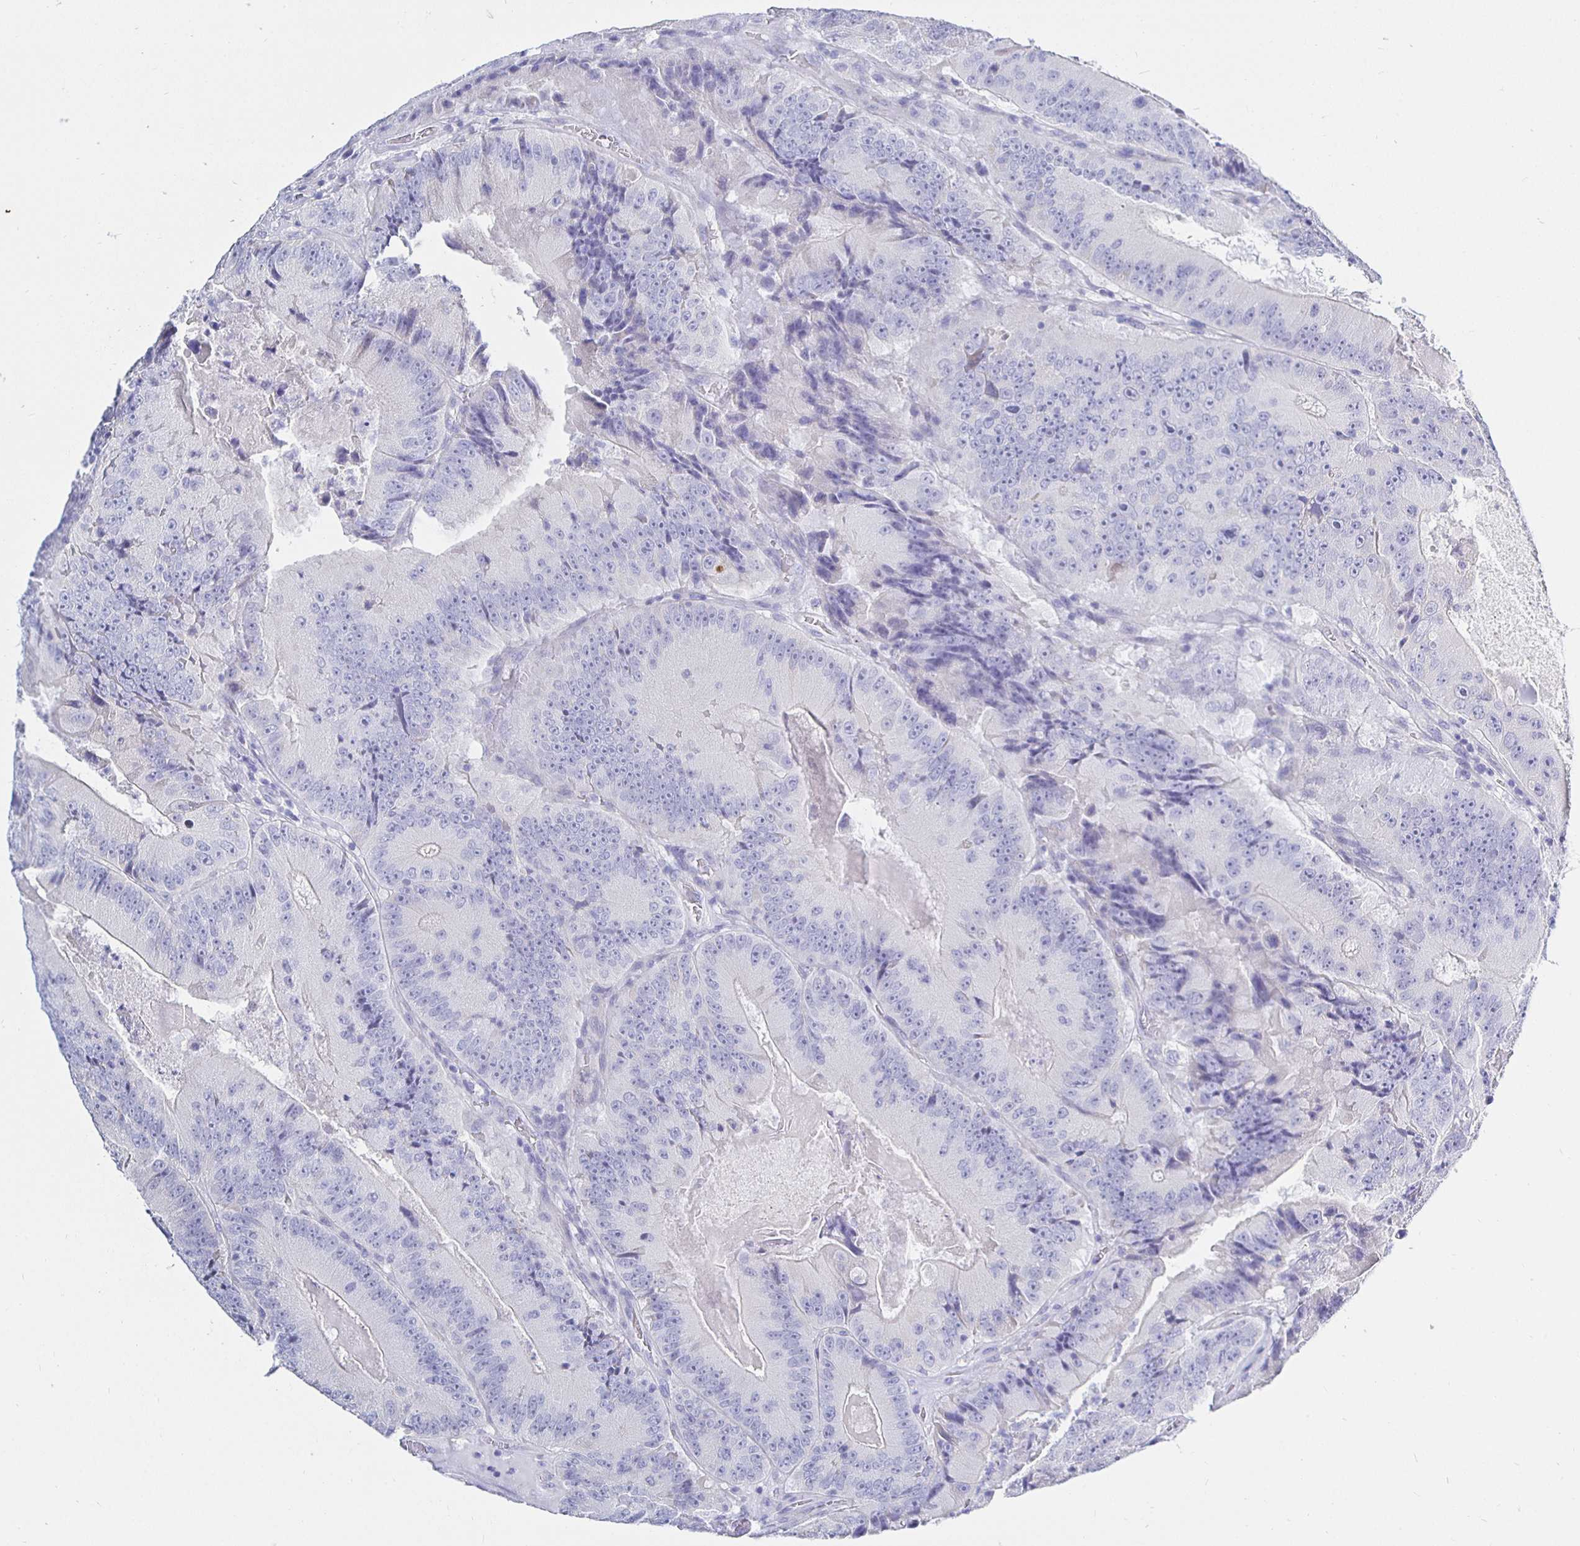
{"staining": {"intensity": "negative", "quantity": "none", "location": "none"}, "tissue": "colorectal cancer", "cell_type": "Tumor cells", "image_type": "cancer", "snomed": [{"axis": "morphology", "description": "Adenocarcinoma, NOS"}, {"axis": "topography", "description": "Colon"}], "caption": "This is an immunohistochemistry (IHC) image of human colorectal cancer (adenocarcinoma). There is no expression in tumor cells.", "gene": "UMOD", "patient": {"sex": "female", "age": 86}}